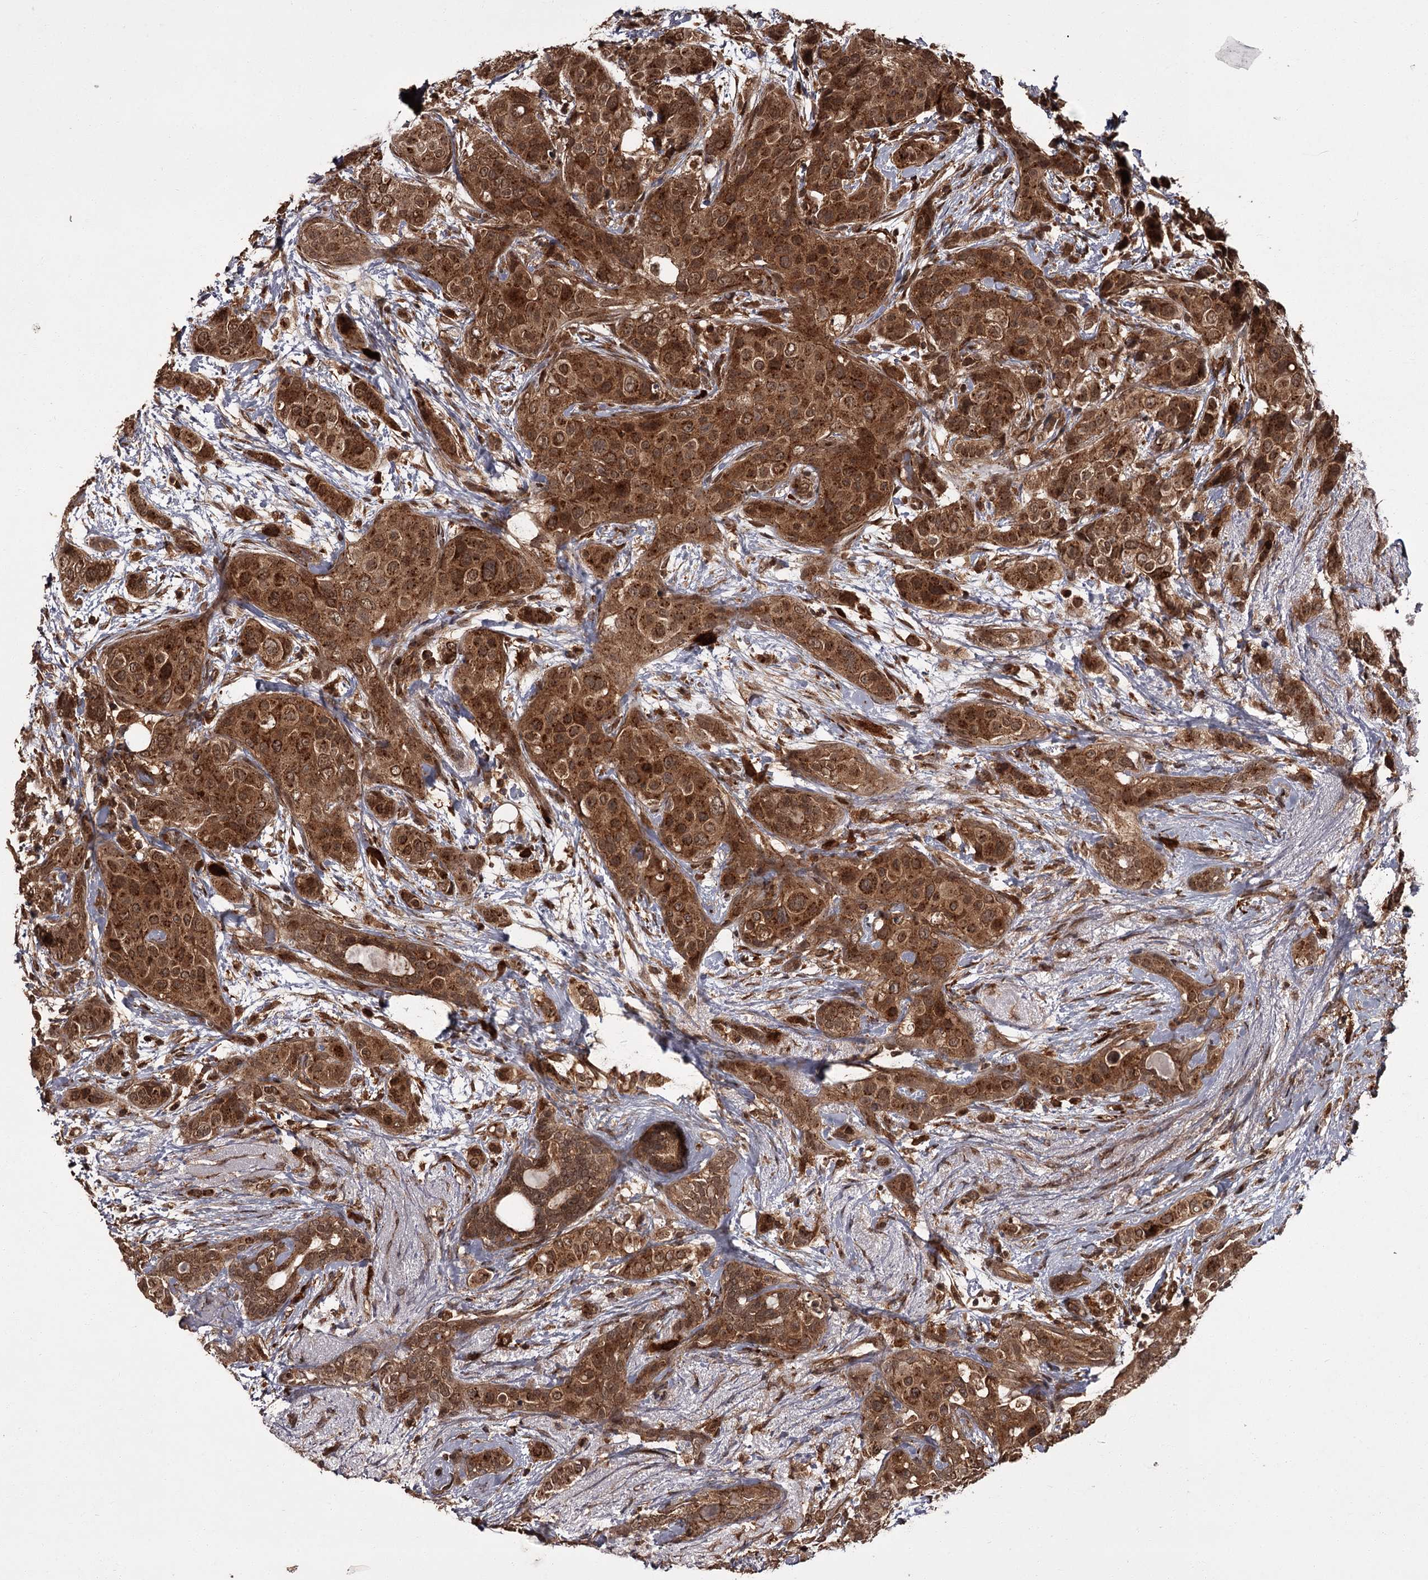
{"staining": {"intensity": "strong", "quantity": ">75%", "location": "cytoplasmic/membranous,nuclear"}, "tissue": "breast cancer", "cell_type": "Tumor cells", "image_type": "cancer", "snomed": [{"axis": "morphology", "description": "Lobular carcinoma"}, {"axis": "topography", "description": "Breast"}], "caption": "IHC histopathology image of neoplastic tissue: lobular carcinoma (breast) stained using immunohistochemistry (IHC) reveals high levels of strong protein expression localized specifically in the cytoplasmic/membranous and nuclear of tumor cells, appearing as a cytoplasmic/membranous and nuclear brown color.", "gene": "TBC1D23", "patient": {"sex": "female", "age": 51}}